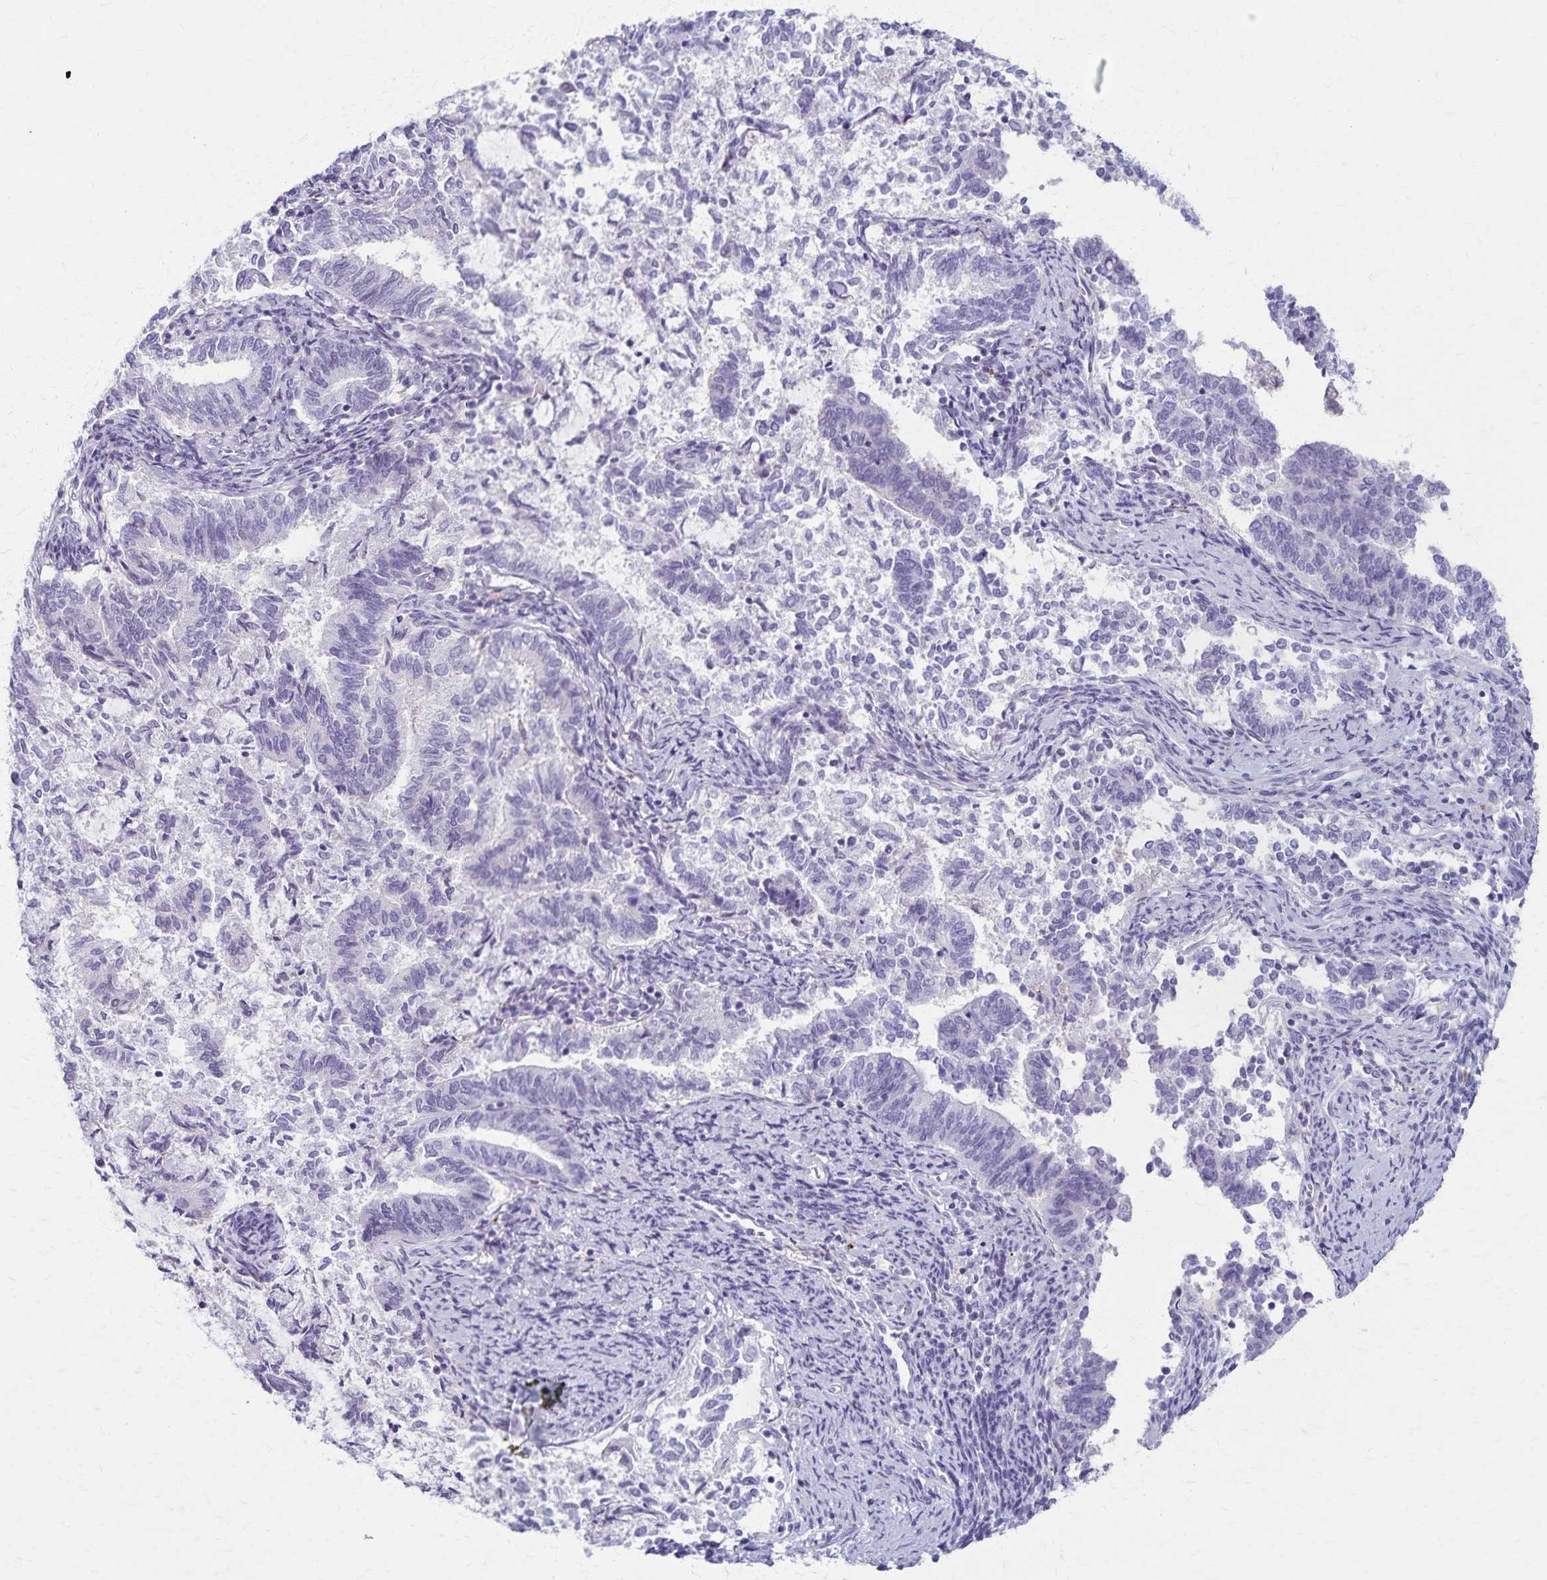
{"staining": {"intensity": "negative", "quantity": "none", "location": "none"}, "tissue": "endometrial cancer", "cell_type": "Tumor cells", "image_type": "cancer", "snomed": [{"axis": "morphology", "description": "Adenocarcinoma, NOS"}, {"axis": "topography", "description": "Endometrium"}], "caption": "Immunohistochemistry image of human adenocarcinoma (endometrial) stained for a protein (brown), which demonstrates no positivity in tumor cells.", "gene": "TMEM60", "patient": {"sex": "female", "age": 65}}